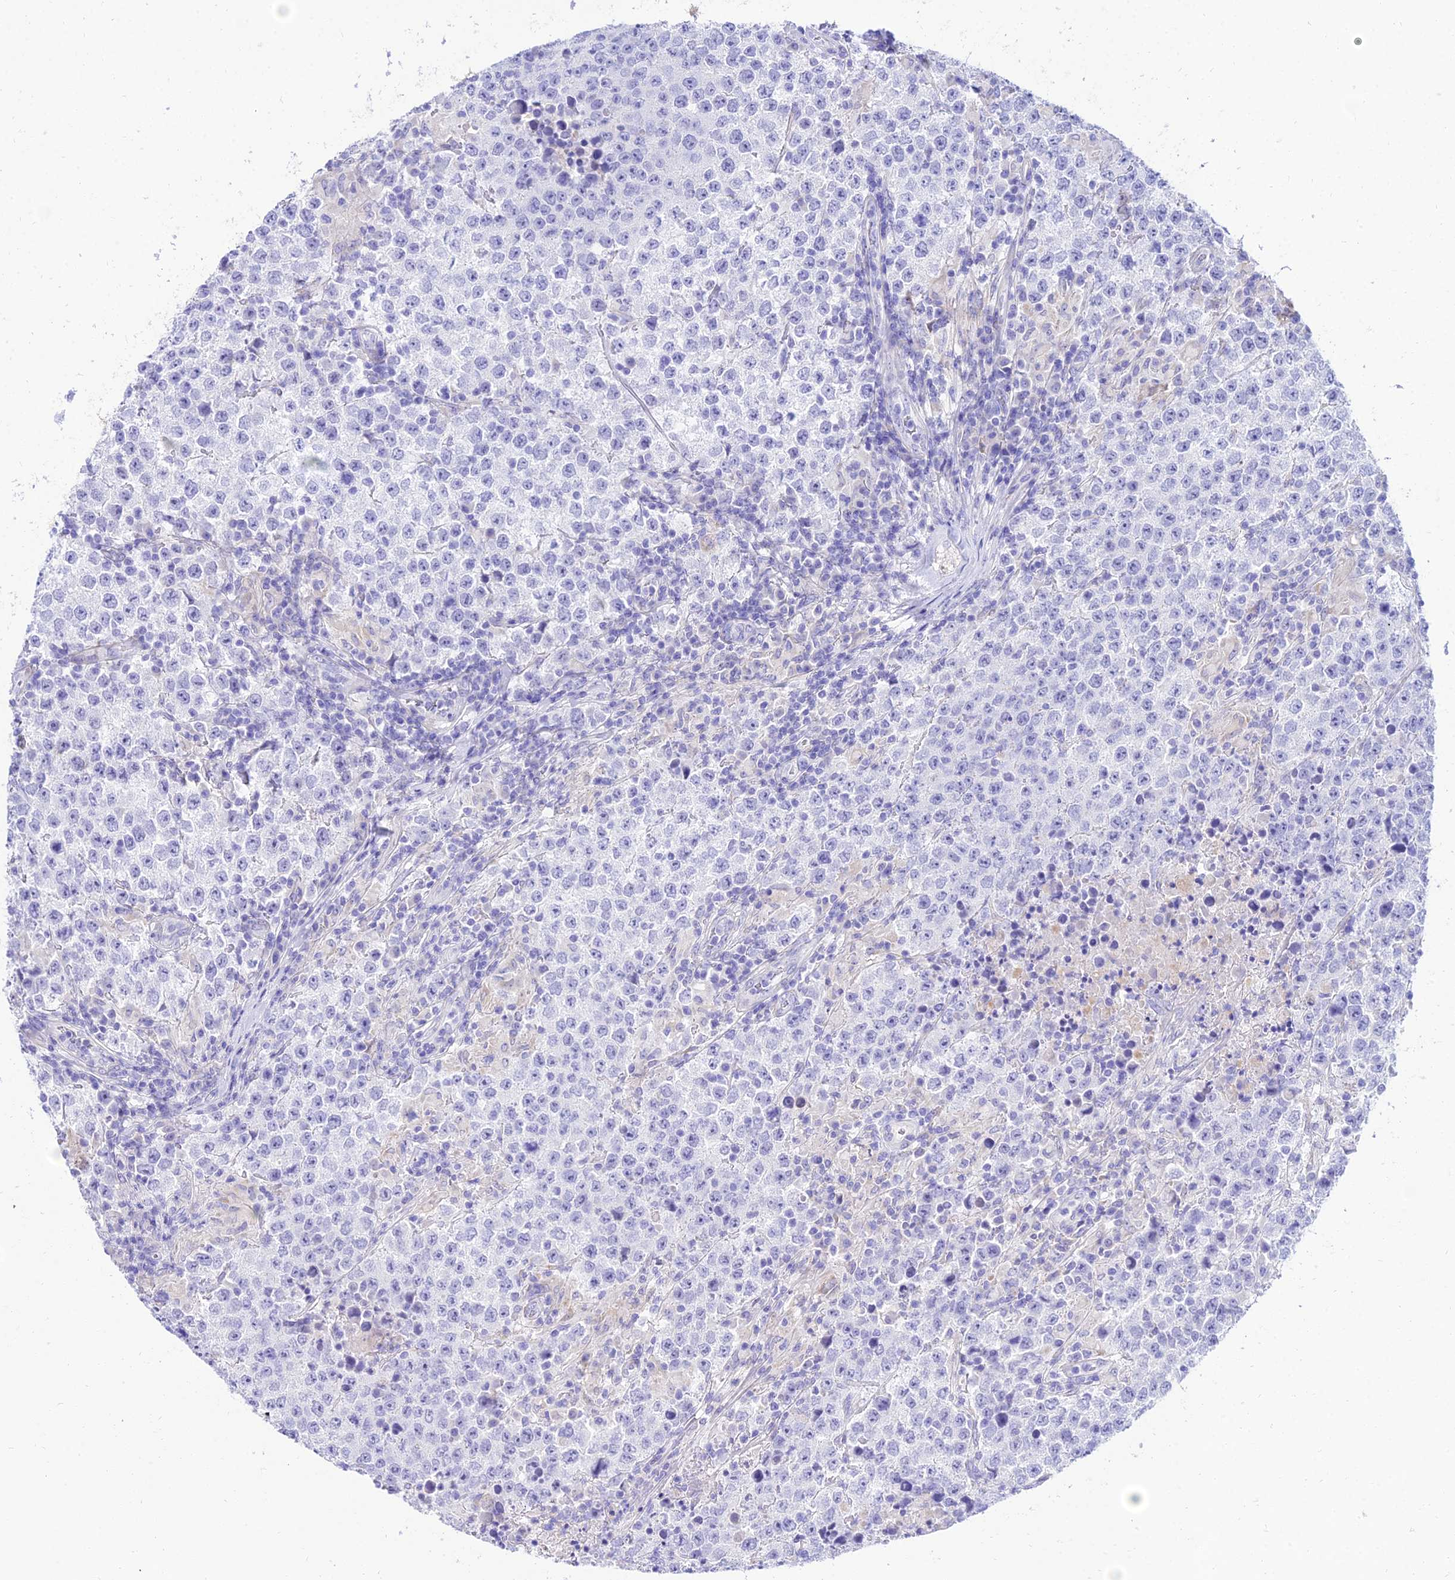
{"staining": {"intensity": "negative", "quantity": "none", "location": "none"}, "tissue": "testis cancer", "cell_type": "Tumor cells", "image_type": "cancer", "snomed": [{"axis": "morphology", "description": "Seminoma, NOS"}, {"axis": "morphology", "description": "Carcinoma, Embryonal, NOS"}, {"axis": "topography", "description": "Testis"}], "caption": "Photomicrograph shows no protein expression in tumor cells of testis seminoma tissue. The staining was performed using DAB (3,3'-diaminobenzidine) to visualize the protein expression in brown, while the nuclei were stained in blue with hematoxylin (Magnification: 20x).", "gene": "TAC3", "patient": {"sex": "male", "age": 41}}